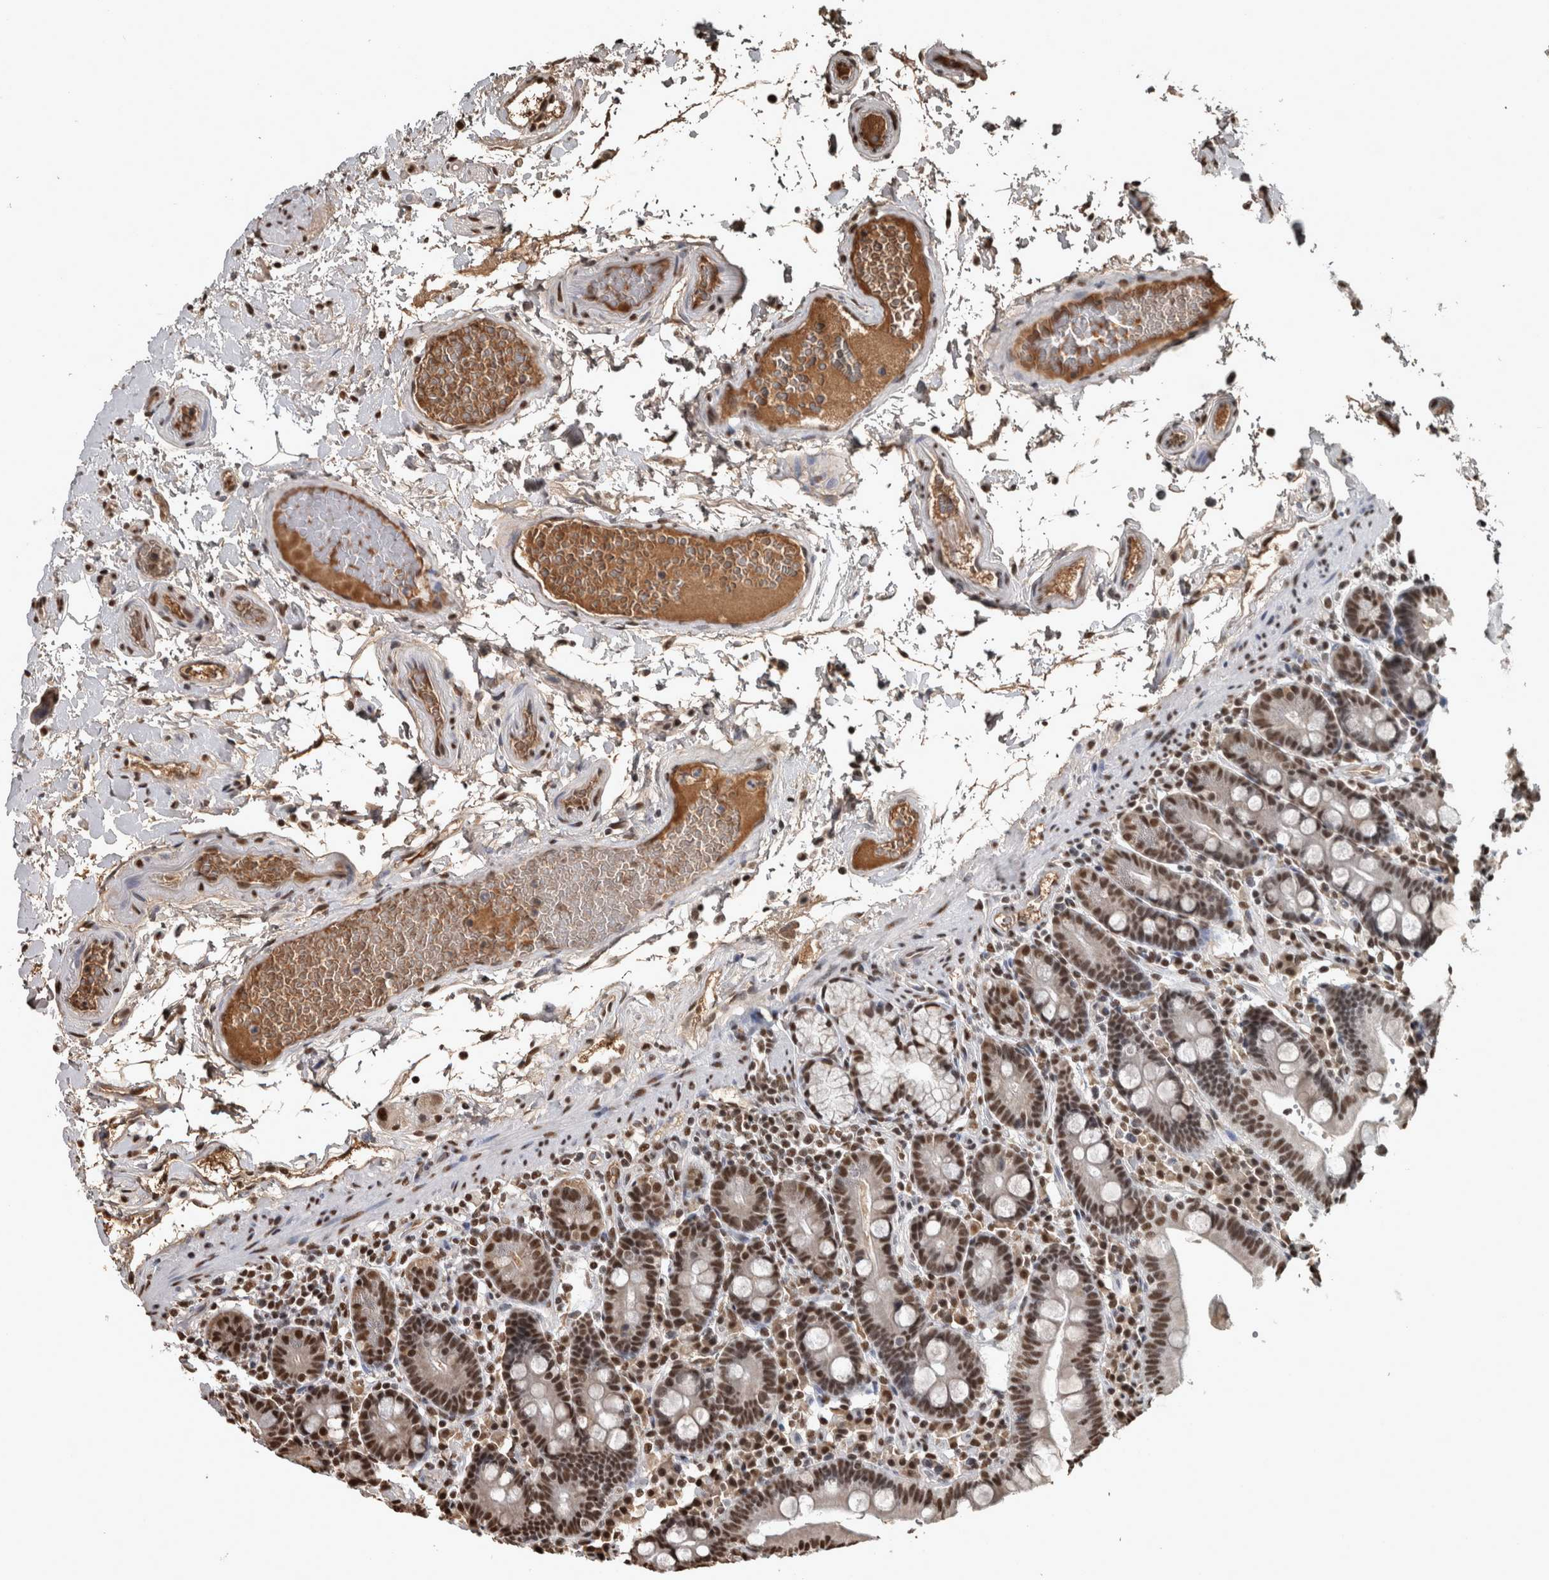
{"staining": {"intensity": "strong", "quantity": ">75%", "location": "nuclear"}, "tissue": "duodenum", "cell_type": "Glandular cells", "image_type": "normal", "snomed": [{"axis": "morphology", "description": "Normal tissue, NOS"}, {"axis": "topography", "description": "Small intestine, NOS"}], "caption": "This histopathology image exhibits immunohistochemistry (IHC) staining of benign human duodenum, with high strong nuclear staining in about >75% of glandular cells.", "gene": "TGS1", "patient": {"sex": "female", "age": 71}}